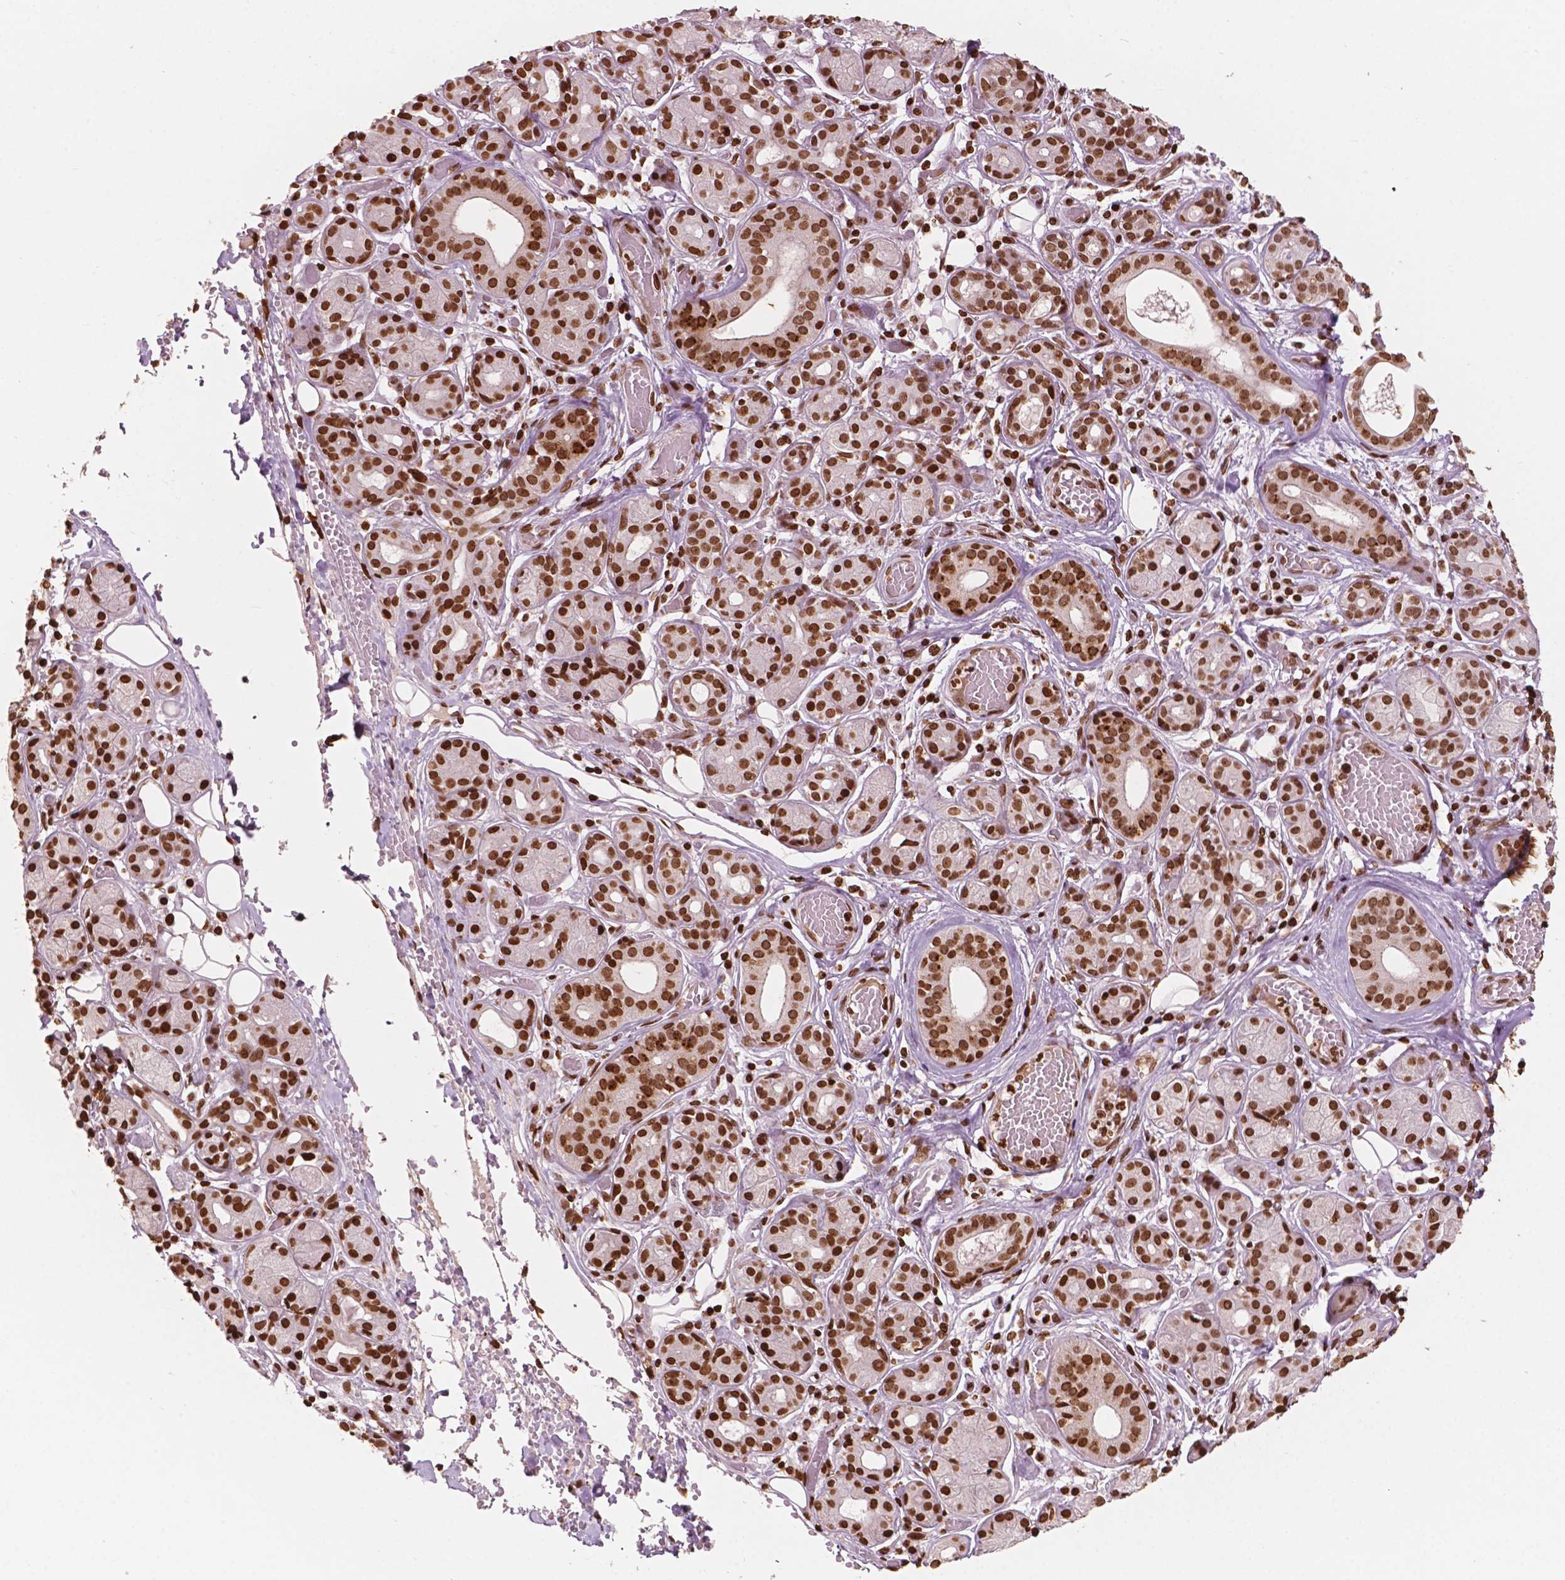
{"staining": {"intensity": "strong", "quantity": ">75%", "location": "nuclear"}, "tissue": "salivary gland", "cell_type": "Glandular cells", "image_type": "normal", "snomed": [{"axis": "morphology", "description": "Normal tissue, NOS"}, {"axis": "topography", "description": "Salivary gland"}, {"axis": "topography", "description": "Peripheral nerve tissue"}], "caption": "Immunohistochemical staining of normal salivary gland reveals high levels of strong nuclear expression in approximately >75% of glandular cells.", "gene": "H3C7", "patient": {"sex": "male", "age": 71}}